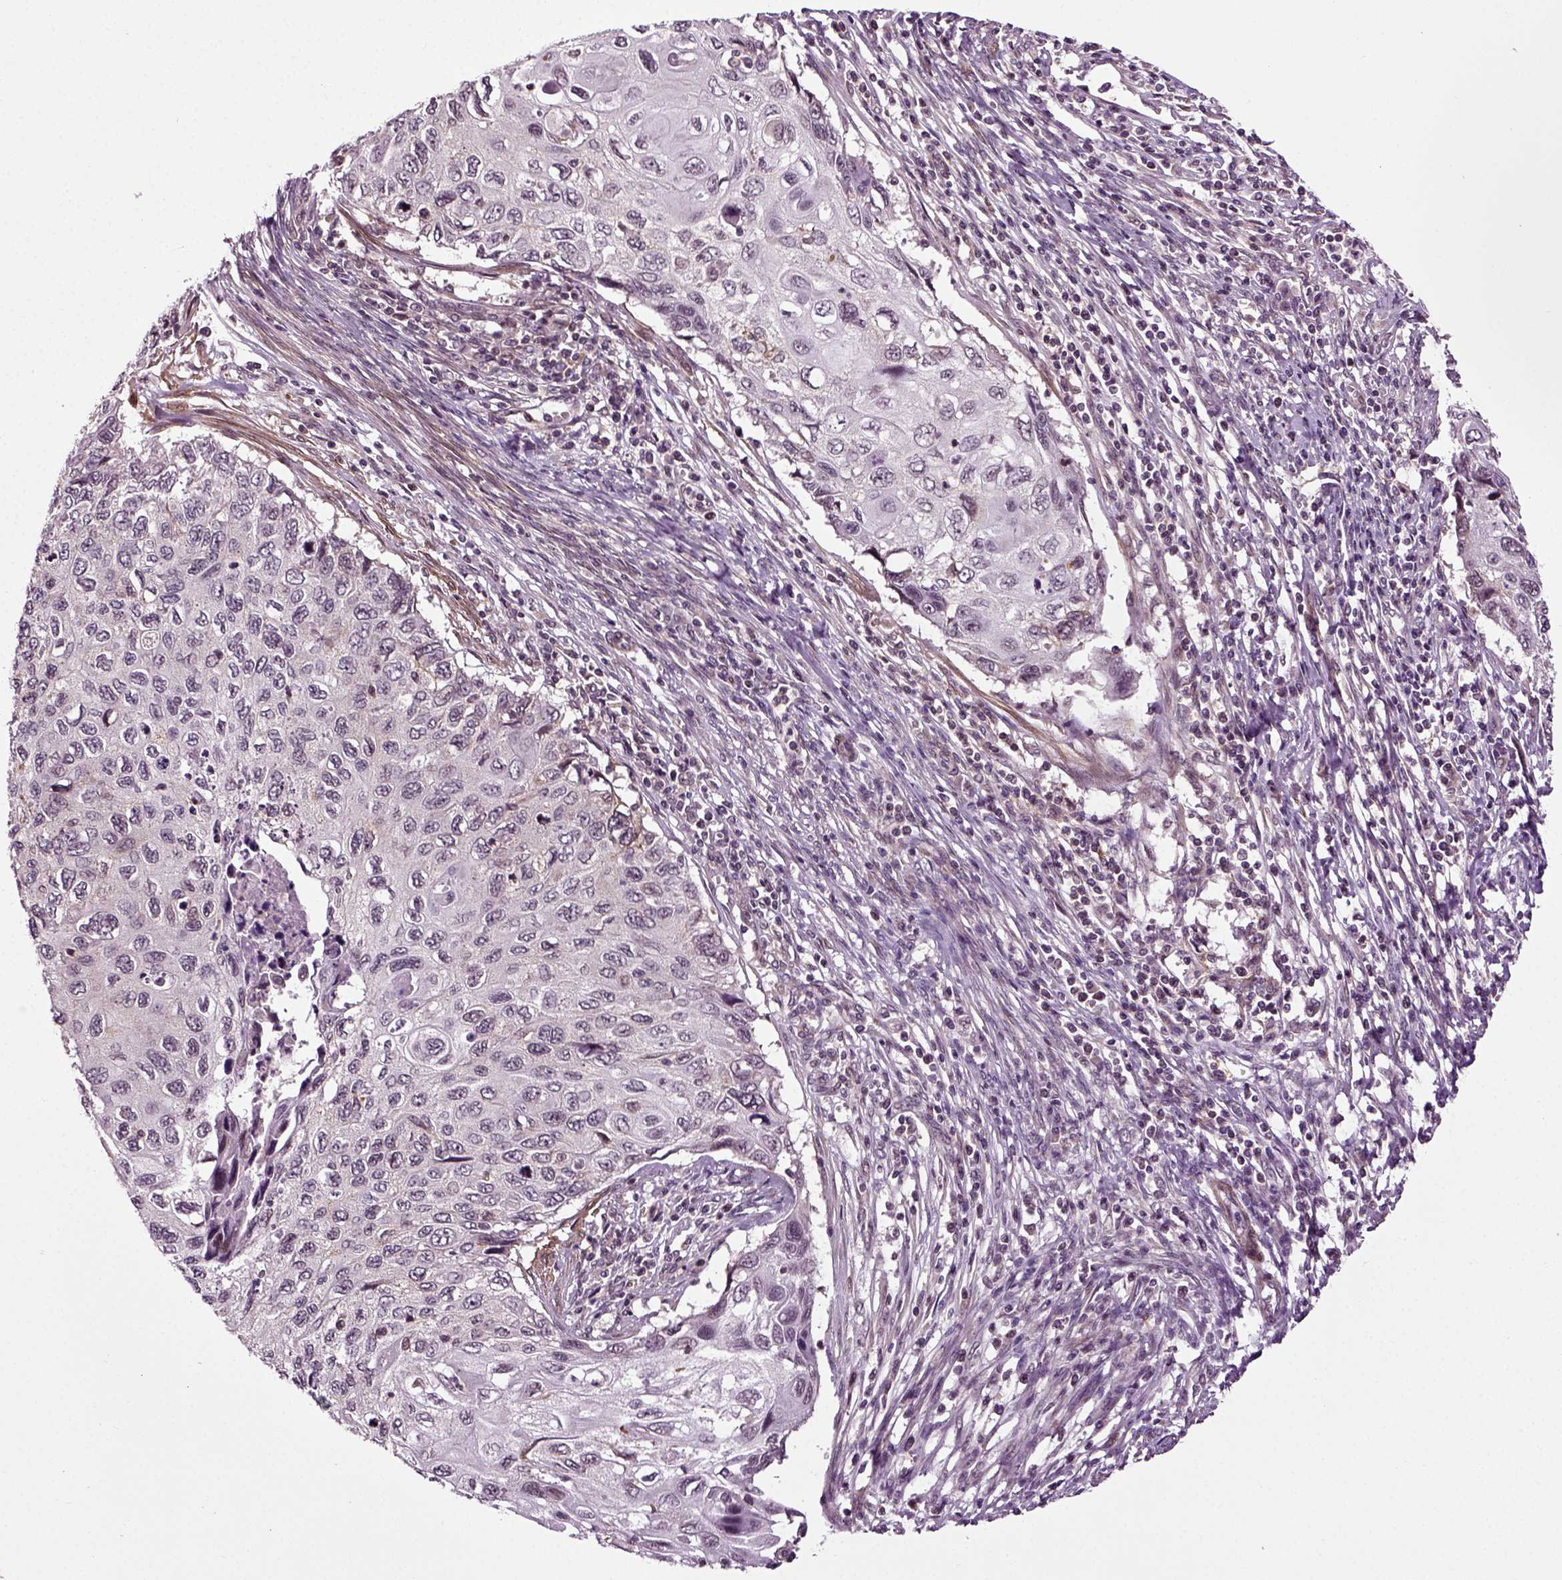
{"staining": {"intensity": "negative", "quantity": "none", "location": "none"}, "tissue": "cervical cancer", "cell_type": "Tumor cells", "image_type": "cancer", "snomed": [{"axis": "morphology", "description": "Squamous cell carcinoma, NOS"}, {"axis": "topography", "description": "Cervix"}], "caption": "Immunohistochemical staining of human cervical cancer reveals no significant positivity in tumor cells.", "gene": "KNSTRN", "patient": {"sex": "female", "age": 70}}